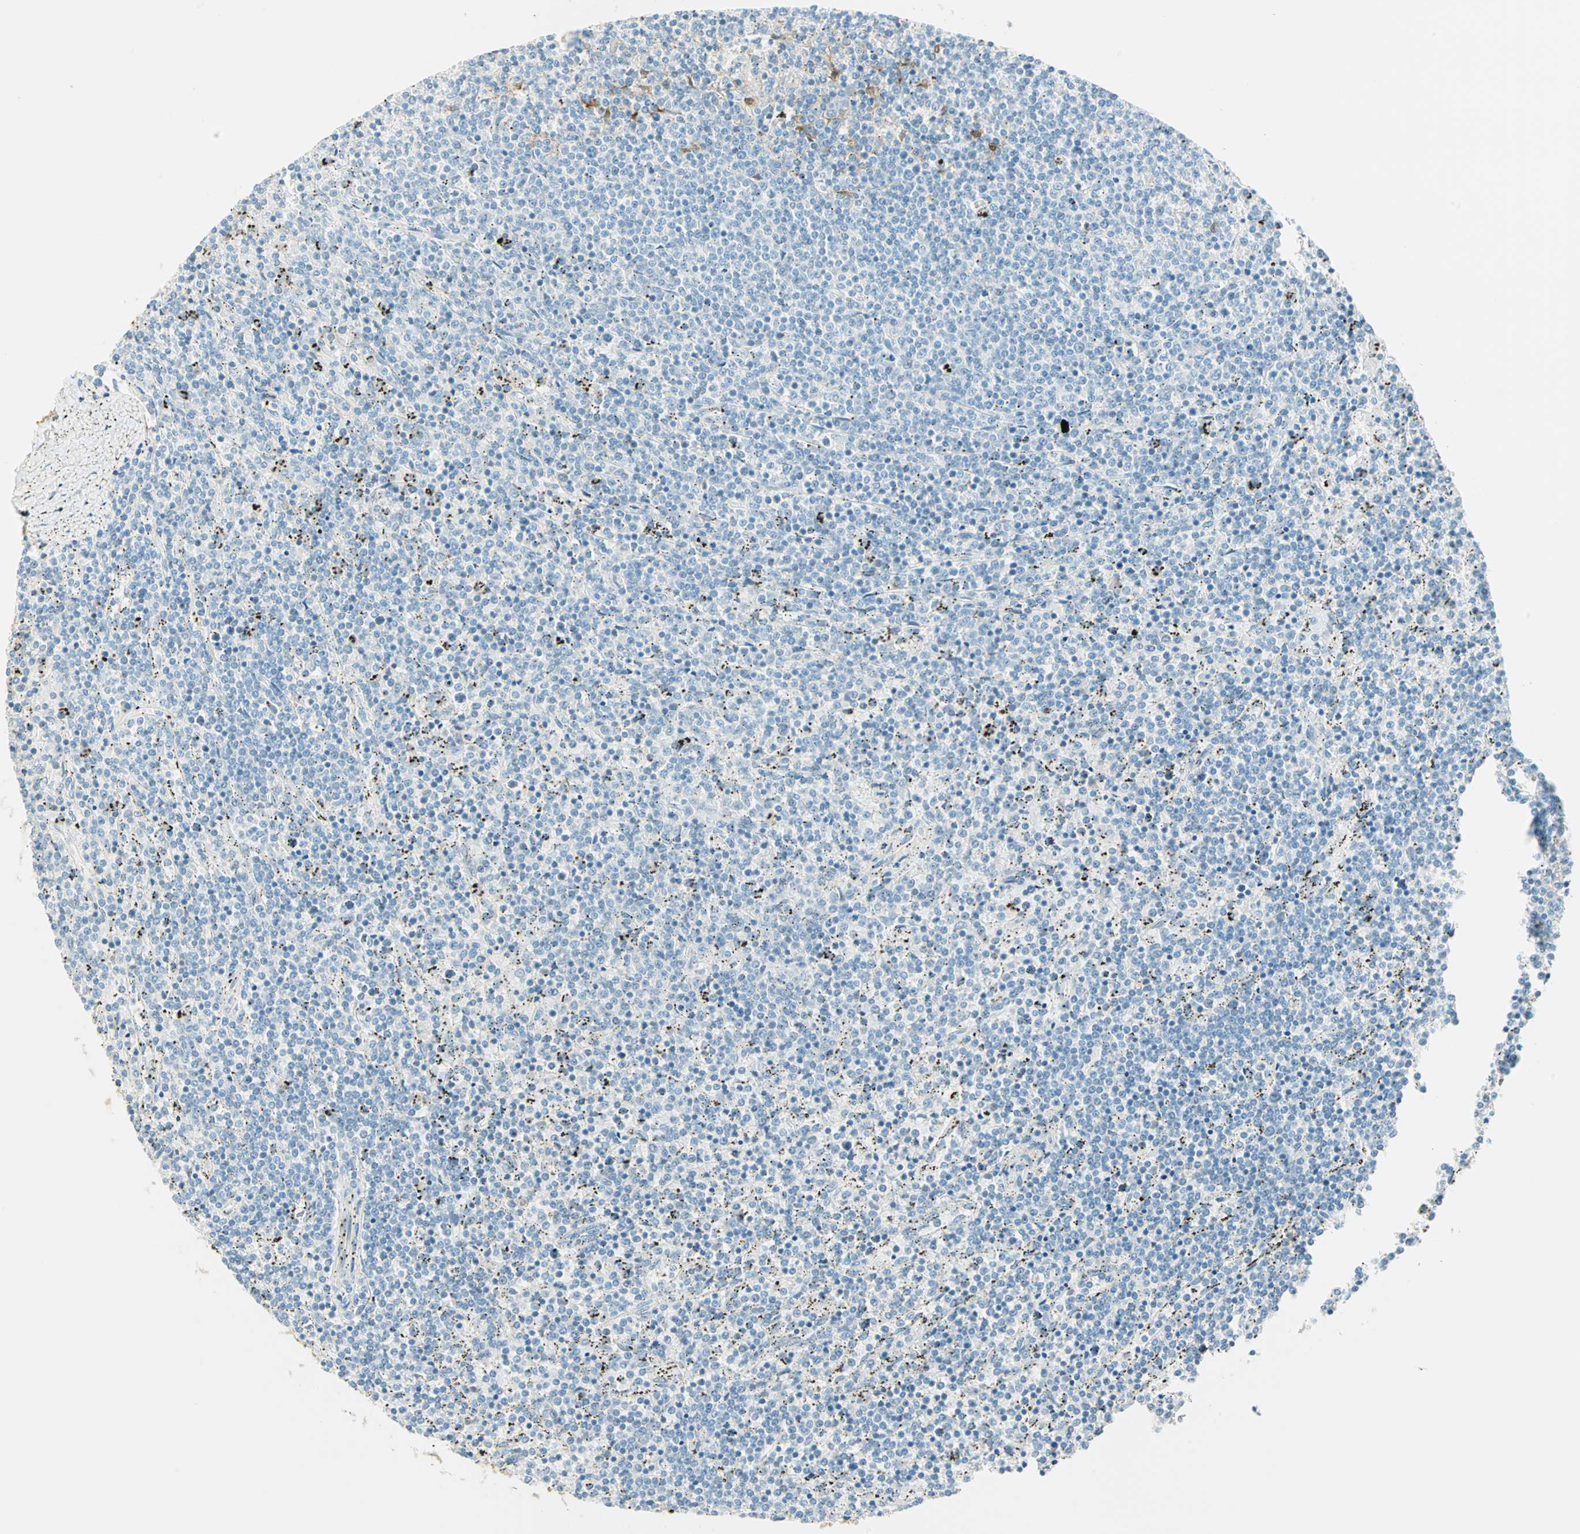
{"staining": {"intensity": "negative", "quantity": "none", "location": "none"}, "tissue": "lymphoma", "cell_type": "Tumor cells", "image_type": "cancer", "snomed": [{"axis": "morphology", "description": "Malignant lymphoma, non-Hodgkin's type, Low grade"}, {"axis": "topography", "description": "Spleen"}], "caption": "DAB (3,3'-diaminobenzidine) immunohistochemical staining of lymphoma demonstrates no significant staining in tumor cells.", "gene": "S100A1", "patient": {"sex": "female", "age": 50}}